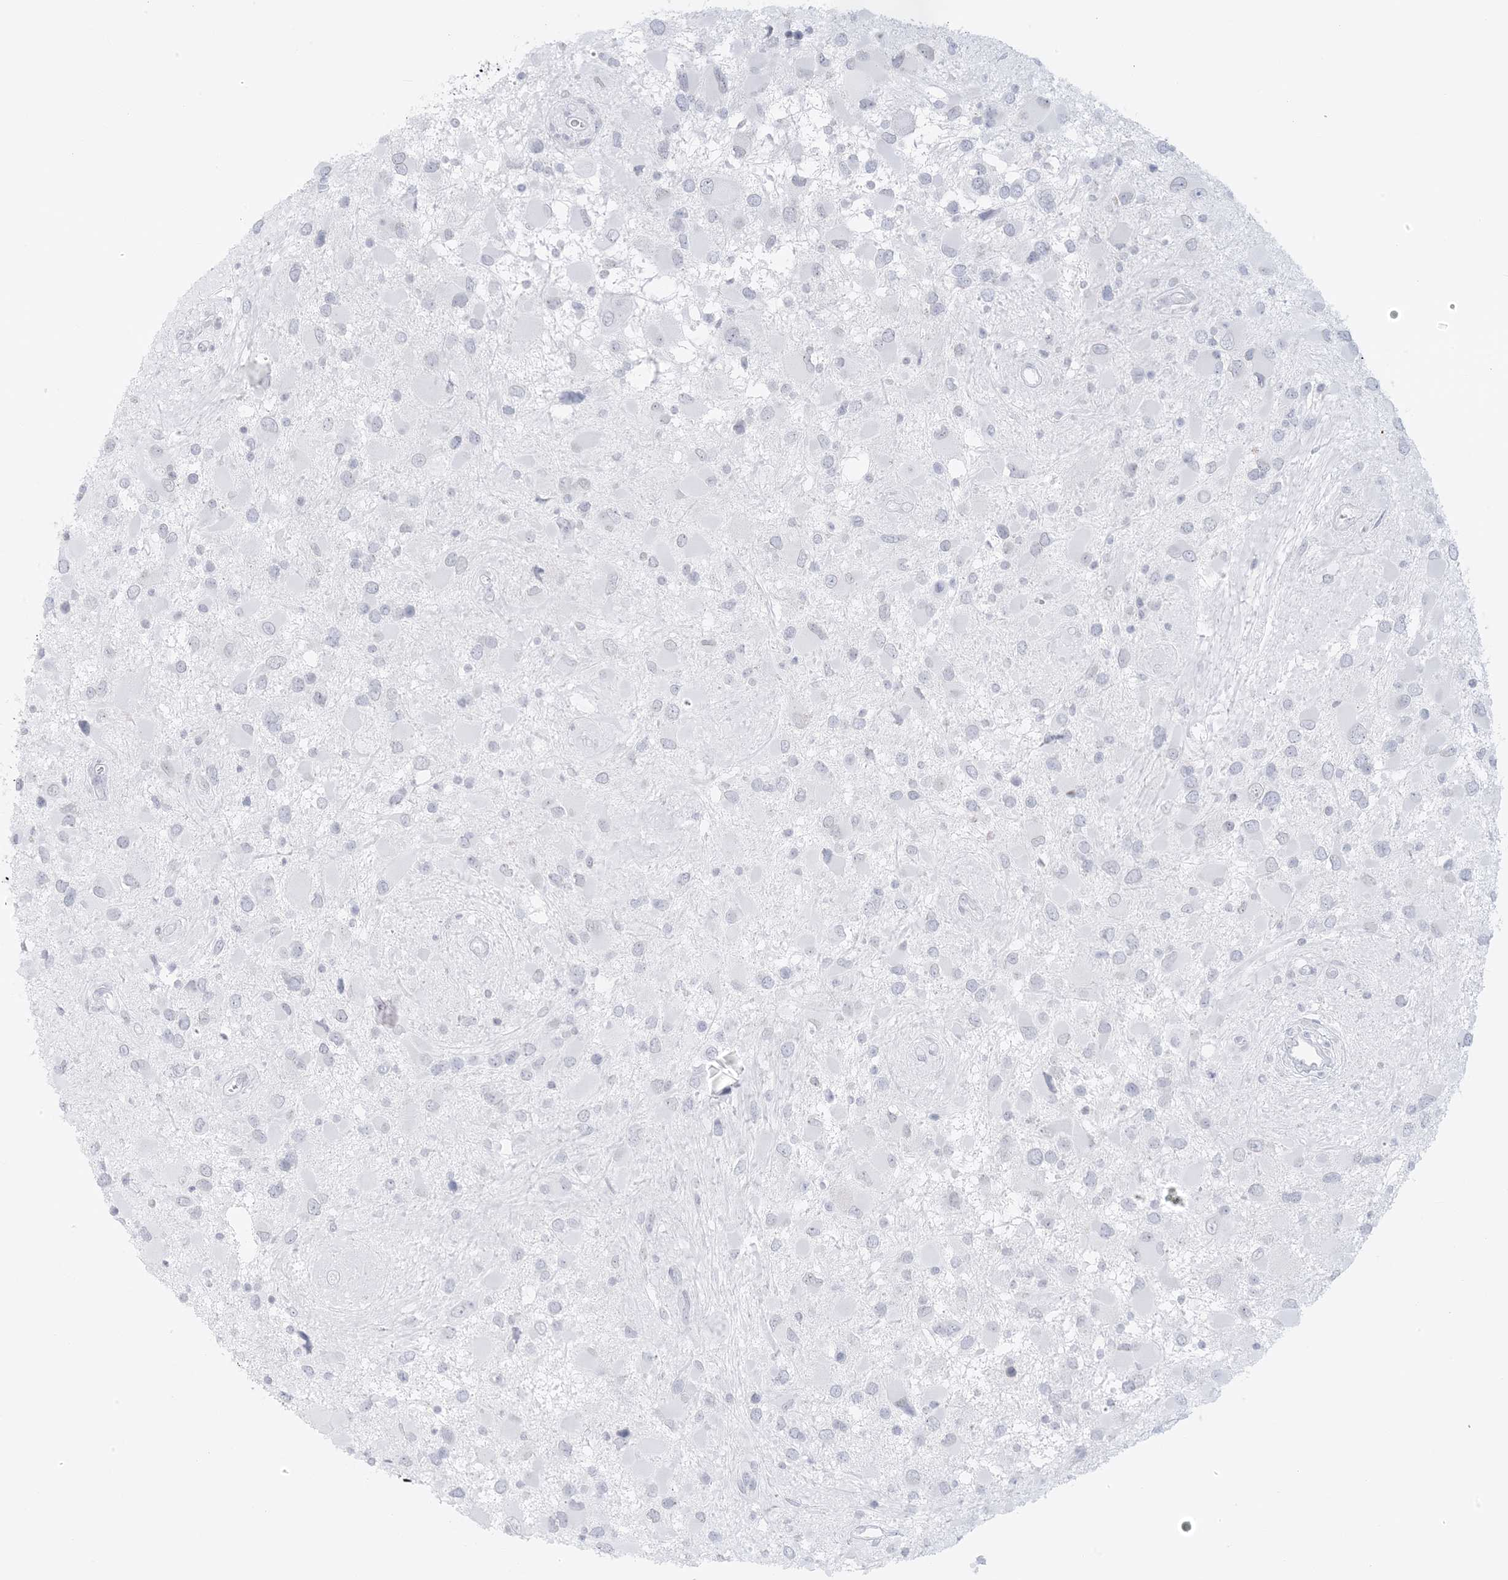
{"staining": {"intensity": "negative", "quantity": "none", "location": "none"}, "tissue": "glioma", "cell_type": "Tumor cells", "image_type": "cancer", "snomed": [{"axis": "morphology", "description": "Glioma, malignant, High grade"}, {"axis": "topography", "description": "Brain"}], "caption": "There is no significant staining in tumor cells of glioma.", "gene": "LIPT1", "patient": {"sex": "male", "age": 53}}